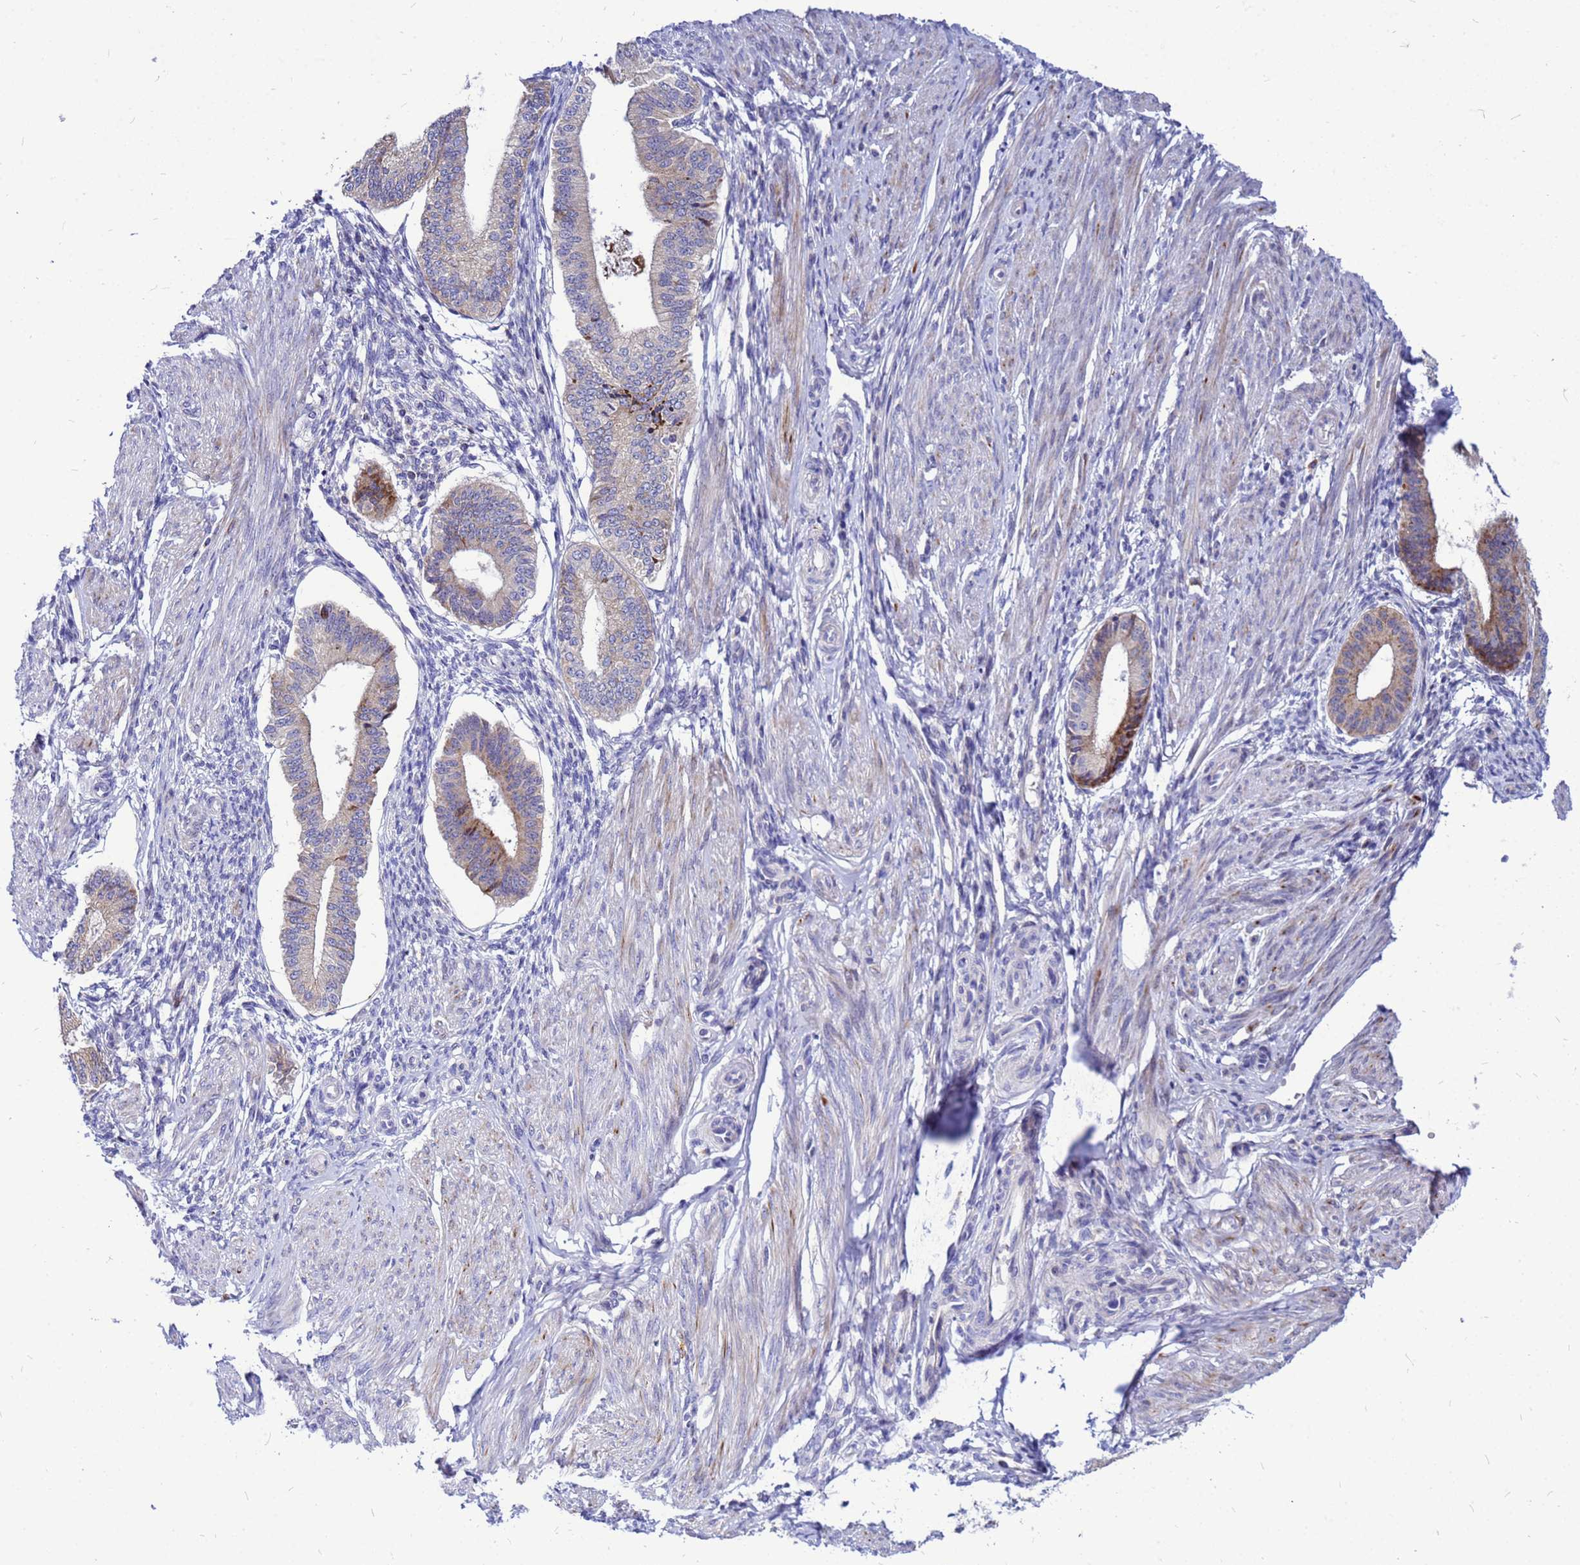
{"staining": {"intensity": "negative", "quantity": "none", "location": "none"}, "tissue": "endometrium", "cell_type": "Cells in endometrial stroma", "image_type": "normal", "snomed": [{"axis": "morphology", "description": "Normal tissue, NOS"}, {"axis": "topography", "description": "Endometrium"}], "caption": "The histopathology image displays no significant expression in cells in endometrial stroma of endometrium.", "gene": "FHIP1A", "patient": {"sex": "female", "age": 39}}